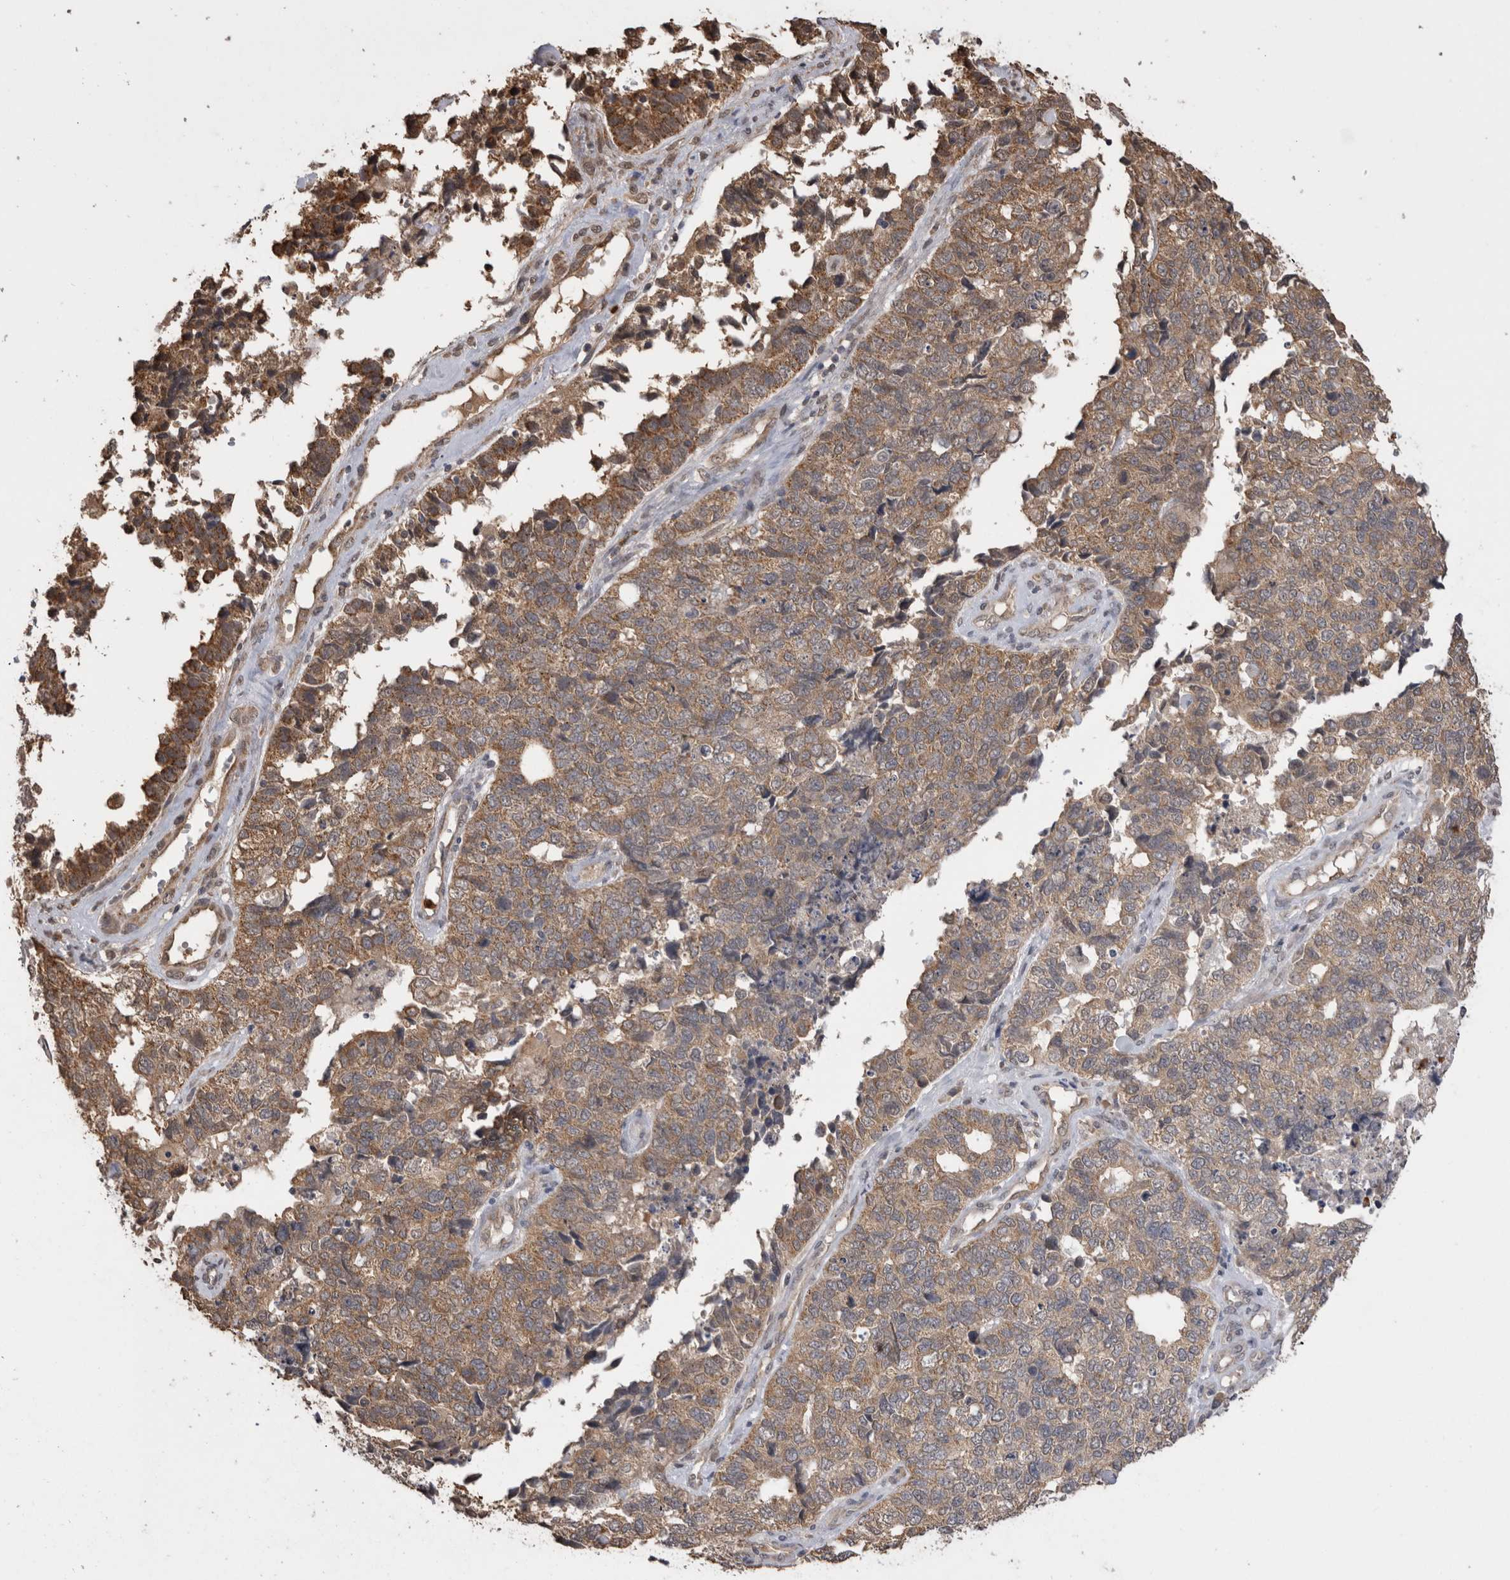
{"staining": {"intensity": "moderate", "quantity": ">75%", "location": "cytoplasmic/membranous"}, "tissue": "cervical cancer", "cell_type": "Tumor cells", "image_type": "cancer", "snomed": [{"axis": "morphology", "description": "Squamous cell carcinoma, NOS"}, {"axis": "topography", "description": "Cervix"}], "caption": "Protein expression analysis of human cervical squamous cell carcinoma reveals moderate cytoplasmic/membranous staining in approximately >75% of tumor cells. (IHC, brightfield microscopy, high magnification).", "gene": "PAK4", "patient": {"sex": "female", "age": 63}}